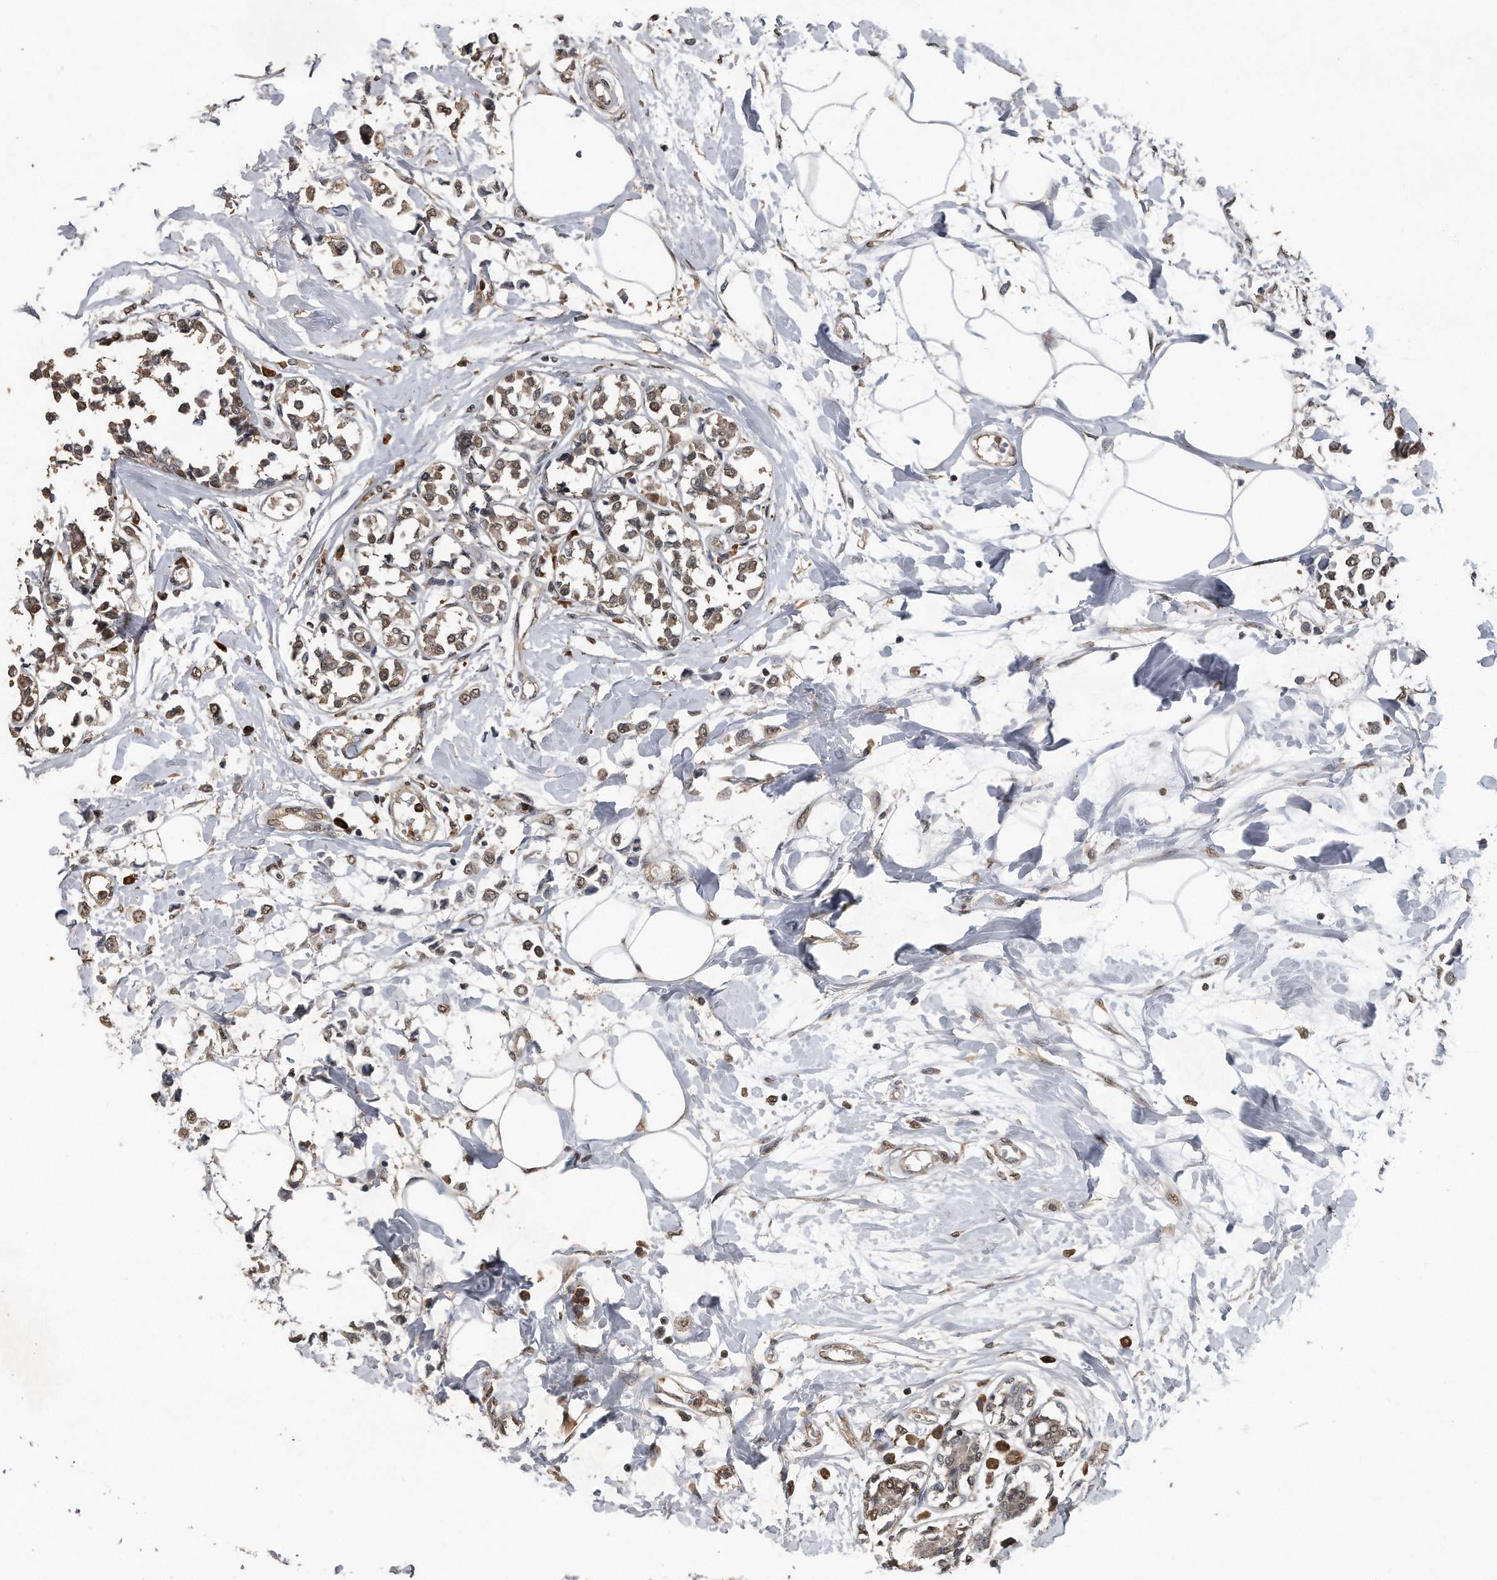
{"staining": {"intensity": "weak", "quantity": ">75%", "location": "cytoplasmic/membranous,nuclear"}, "tissue": "breast cancer", "cell_type": "Tumor cells", "image_type": "cancer", "snomed": [{"axis": "morphology", "description": "Lobular carcinoma"}, {"axis": "topography", "description": "Breast"}], "caption": "This histopathology image displays breast cancer (lobular carcinoma) stained with IHC to label a protein in brown. The cytoplasmic/membranous and nuclear of tumor cells show weak positivity for the protein. Nuclei are counter-stained blue.", "gene": "CRYZL1", "patient": {"sex": "female", "age": 51}}